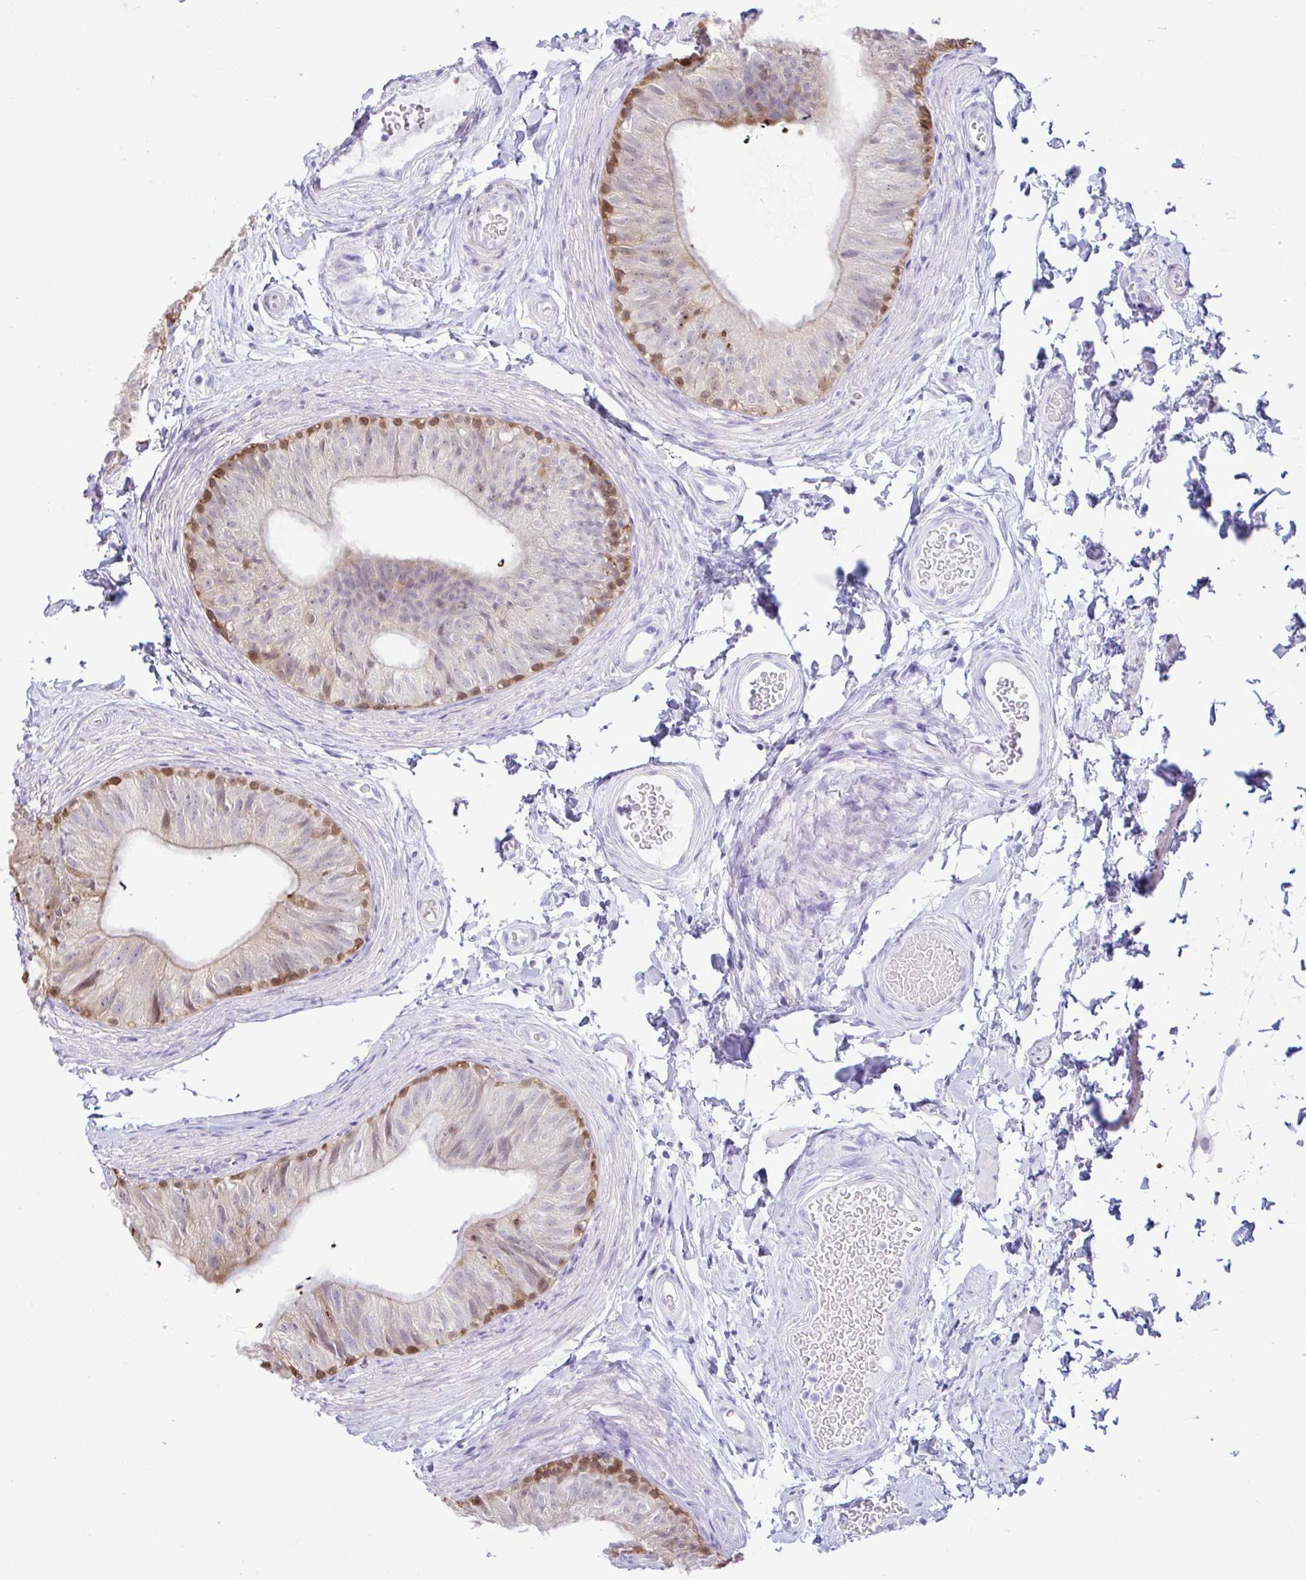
{"staining": {"intensity": "moderate", "quantity": "<25%", "location": "cytoplasmic/membranous,nuclear"}, "tissue": "epididymis", "cell_type": "Glandular cells", "image_type": "normal", "snomed": [{"axis": "morphology", "description": "Normal tissue, NOS"}, {"axis": "topography", "description": "Epididymis, spermatic cord, NOS"}, {"axis": "topography", "description": "Epididymis"}, {"axis": "topography", "description": "Peripheral nerve tissue"}], "caption": "Human epididymis stained with a protein marker shows moderate staining in glandular cells.", "gene": "ZNF485", "patient": {"sex": "male", "age": 29}}